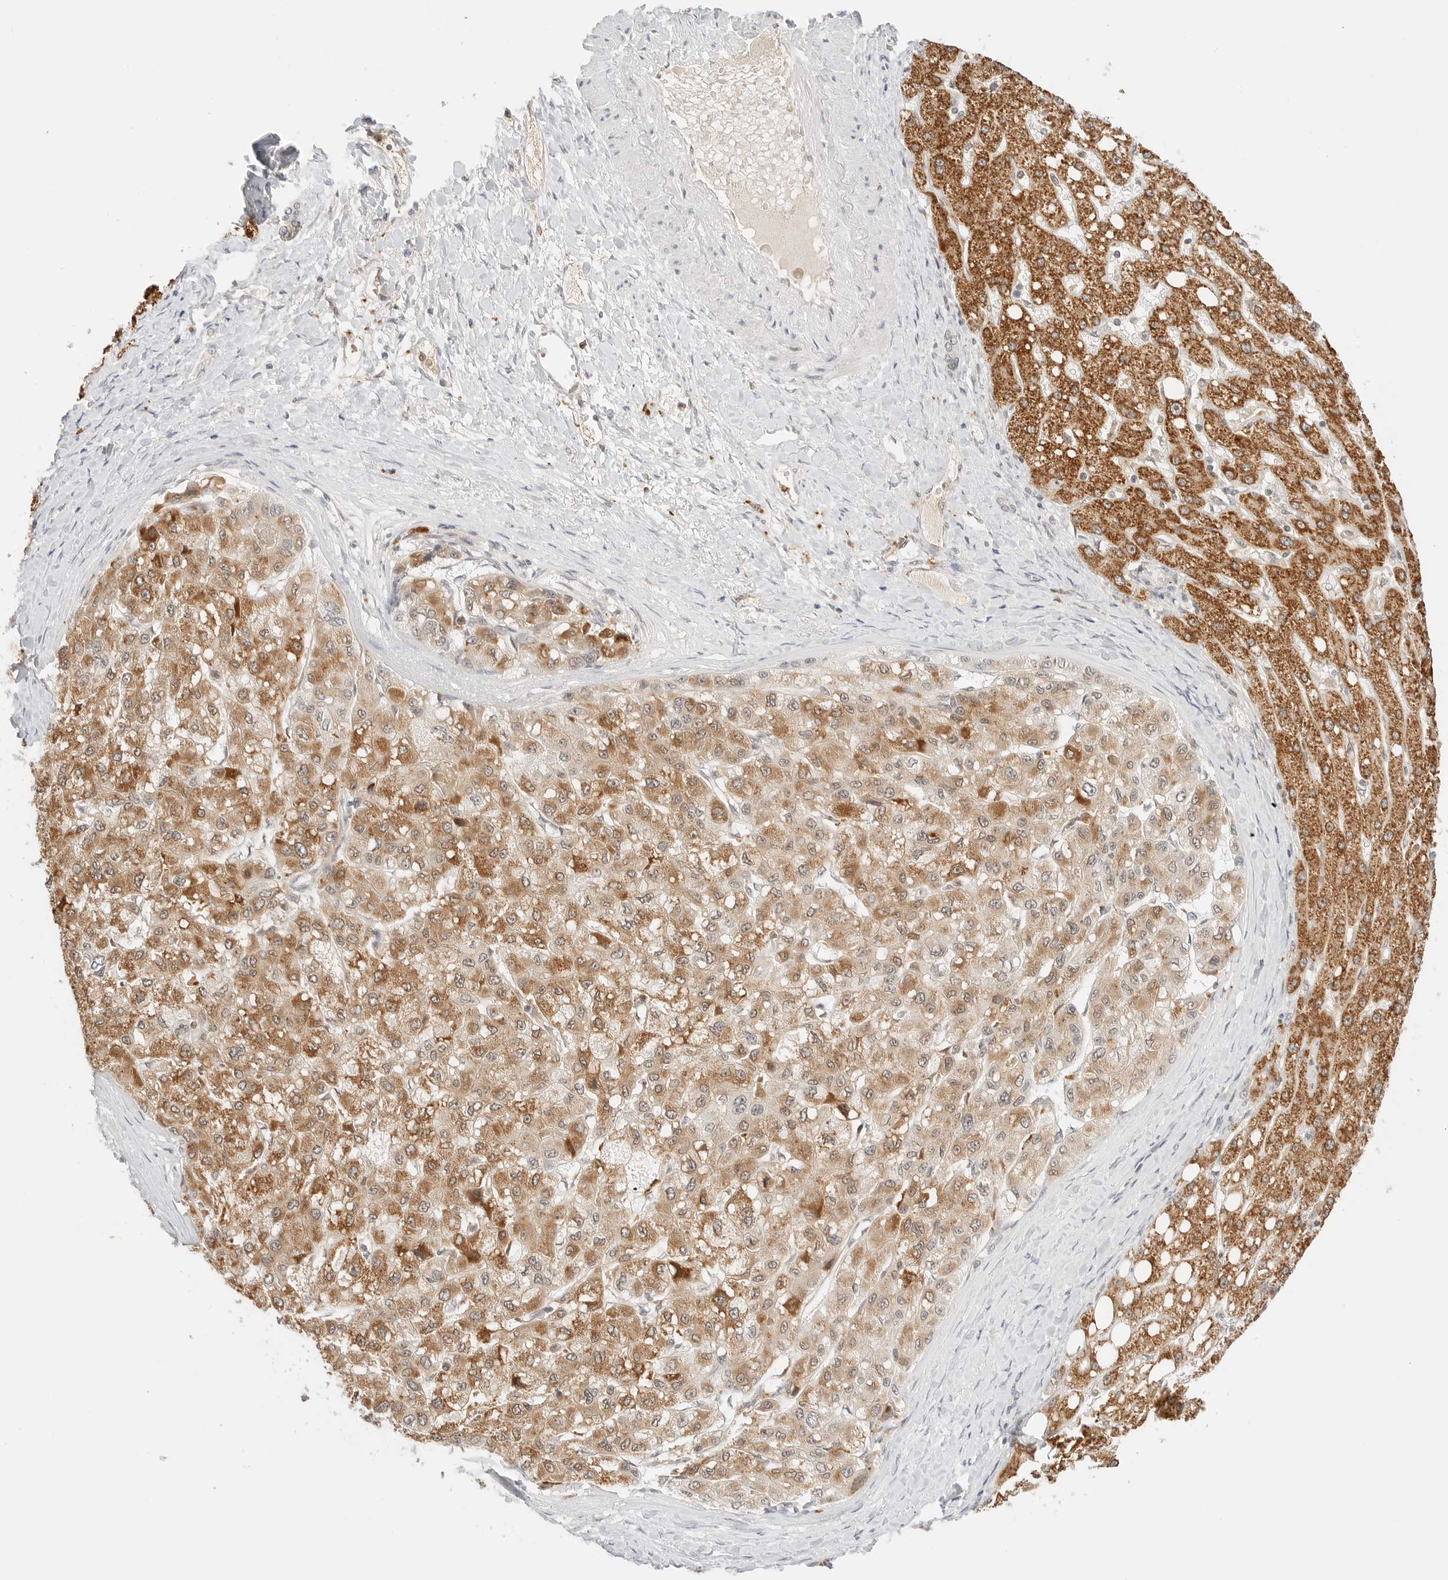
{"staining": {"intensity": "strong", "quantity": ">75%", "location": "cytoplasmic/membranous"}, "tissue": "liver cancer", "cell_type": "Tumor cells", "image_type": "cancer", "snomed": [{"axis": "morphology", "description": "Carcinoma, Hepatocellular, NOS"}, {"axis": "topography", "description": "Liver"}], "caption": "Liver hepatocellular carcinoma was stained to show a protein in brown. There is high levels of strong cytoplasmic/membranous positivity in about >75% of tumor cells.", "gene": "RPS6KL1", "patient": {"sex": "male", "age": 80}}